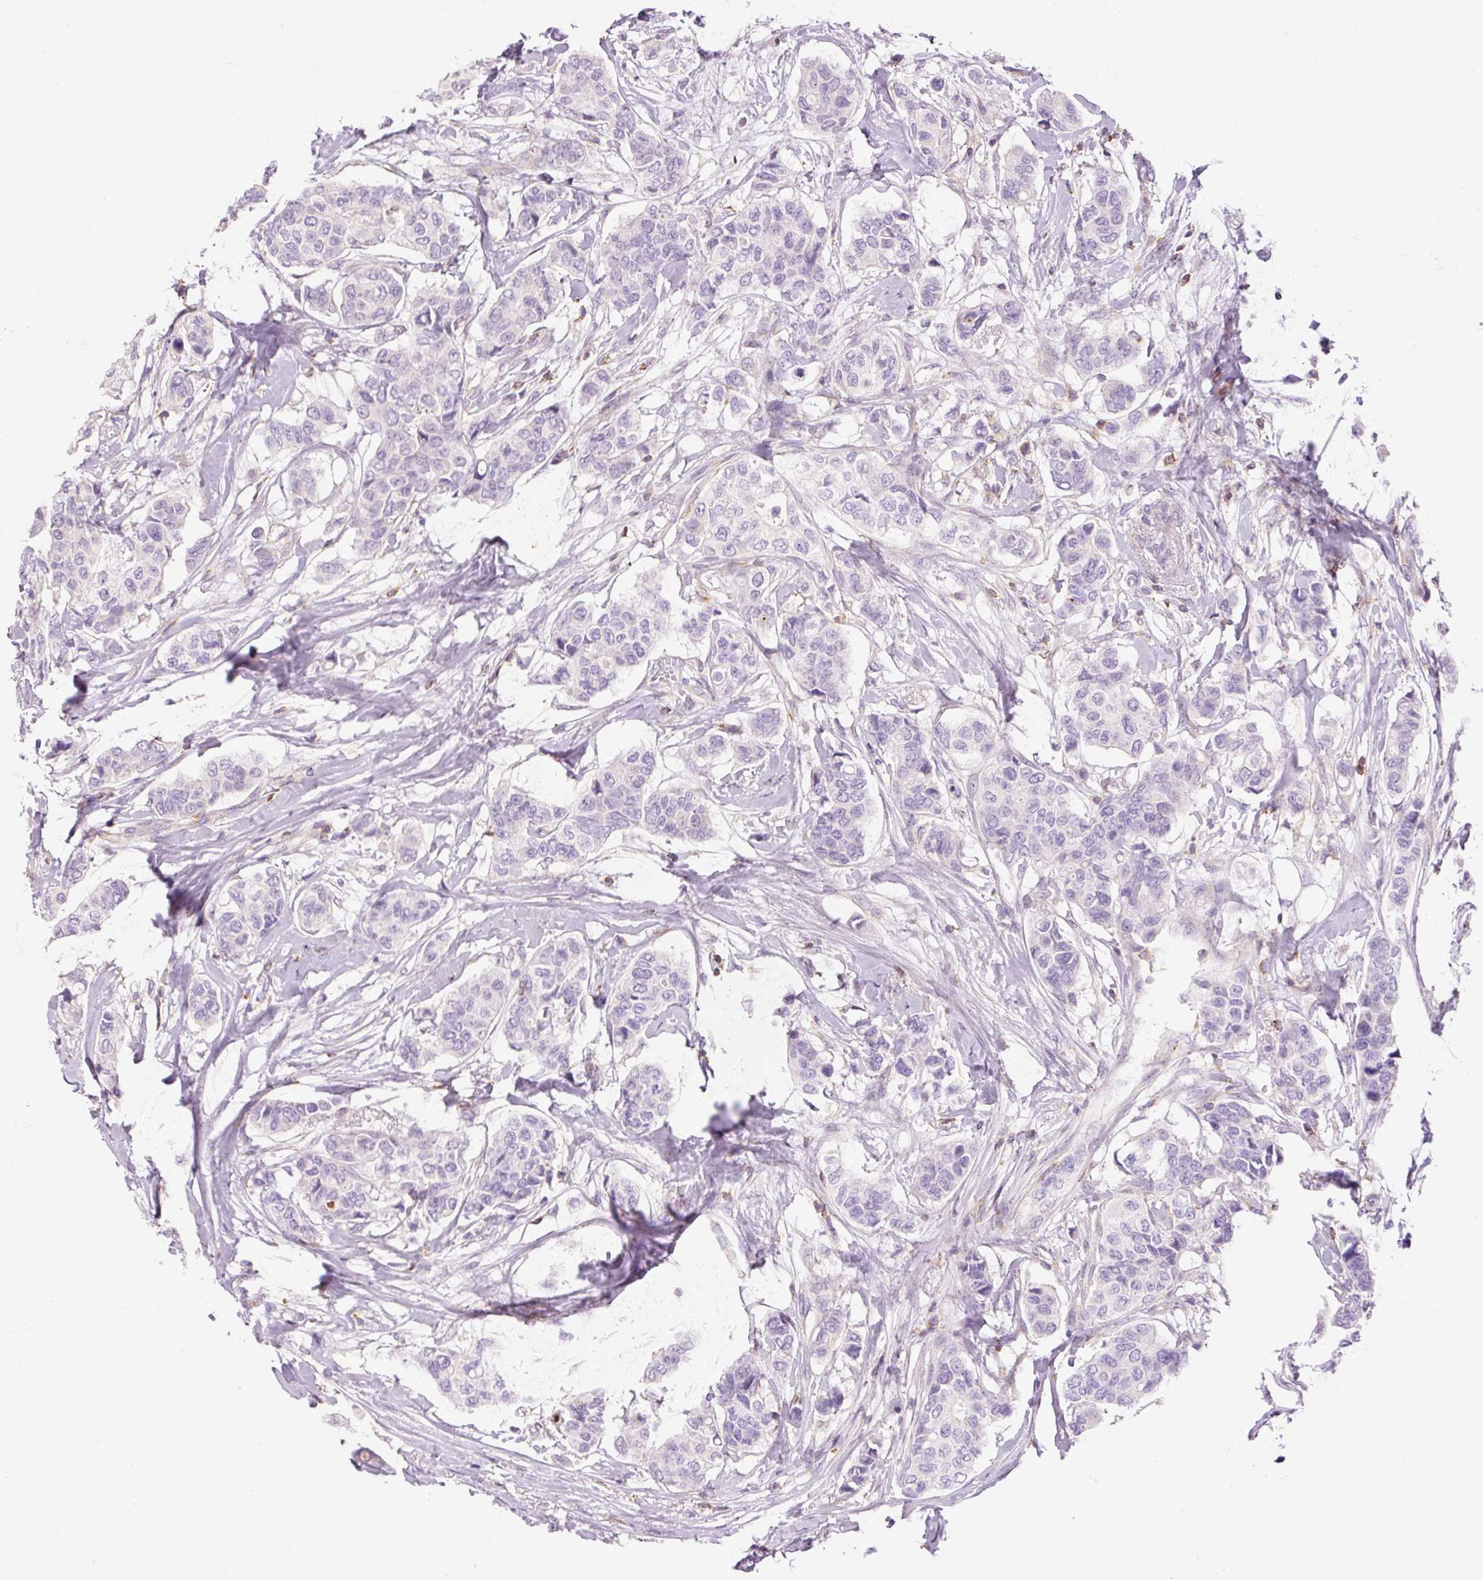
{"staining": {"intensity": "negative", "quantity": "none", "location": "none"}, "tissue": "breast cancer", "cell_type": "Tumor cells", "image_type": "cancer", "snomed": [{"axis": "morphology", "description": "Lobular carcinoma"}, {"axis": "topography", "description": "Breast"}], "caption": "A micrograph of human breast lobular carcinoma is negative for staining in tumor cells.", "gene": "DOK6", "patient": {"sex": "female", "age": 51}}